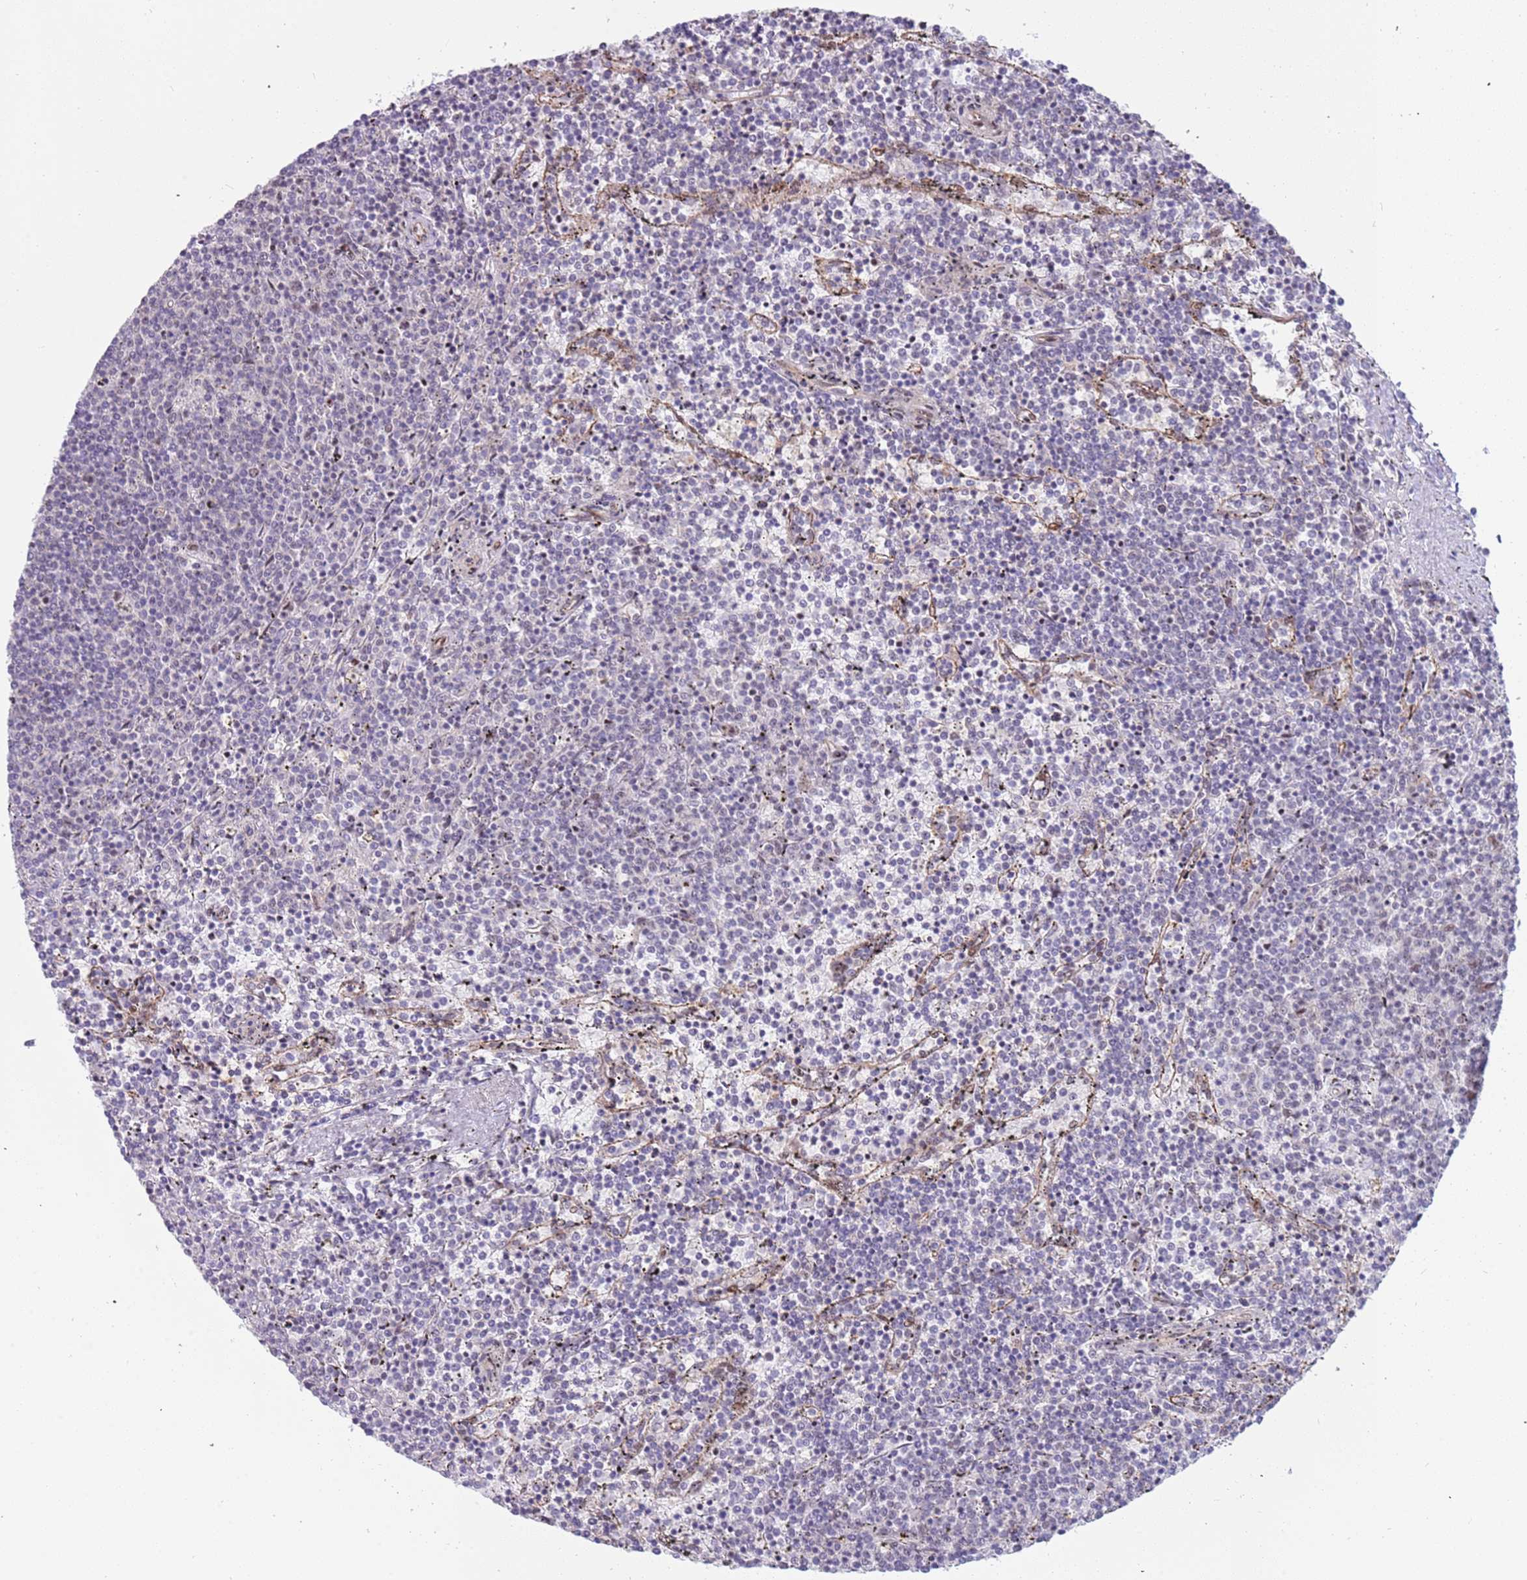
{"staining": {"intensity": "negative", "quantity": "none", "location": "none"}, "tissue": "lymphoma", "cell_type": "Tumor cells", "image_type": "cancer", "snomed": [{"axis": "morphology", "description": "Malignant lymphoma, non-Hodgkin's type, Low grade"}, {"axis": "topography", "description": "Spleen"}], "caption": "IHC of lymphoma exhibits no expression in tumor cells. The staining is performed using DAB (3,3'-diaminobenzidine) brown chromogen with nuclei counter-stained in using hematoxylin.", "gene": "LRMDA", "patient": {"sex": "female", "age": 50}}